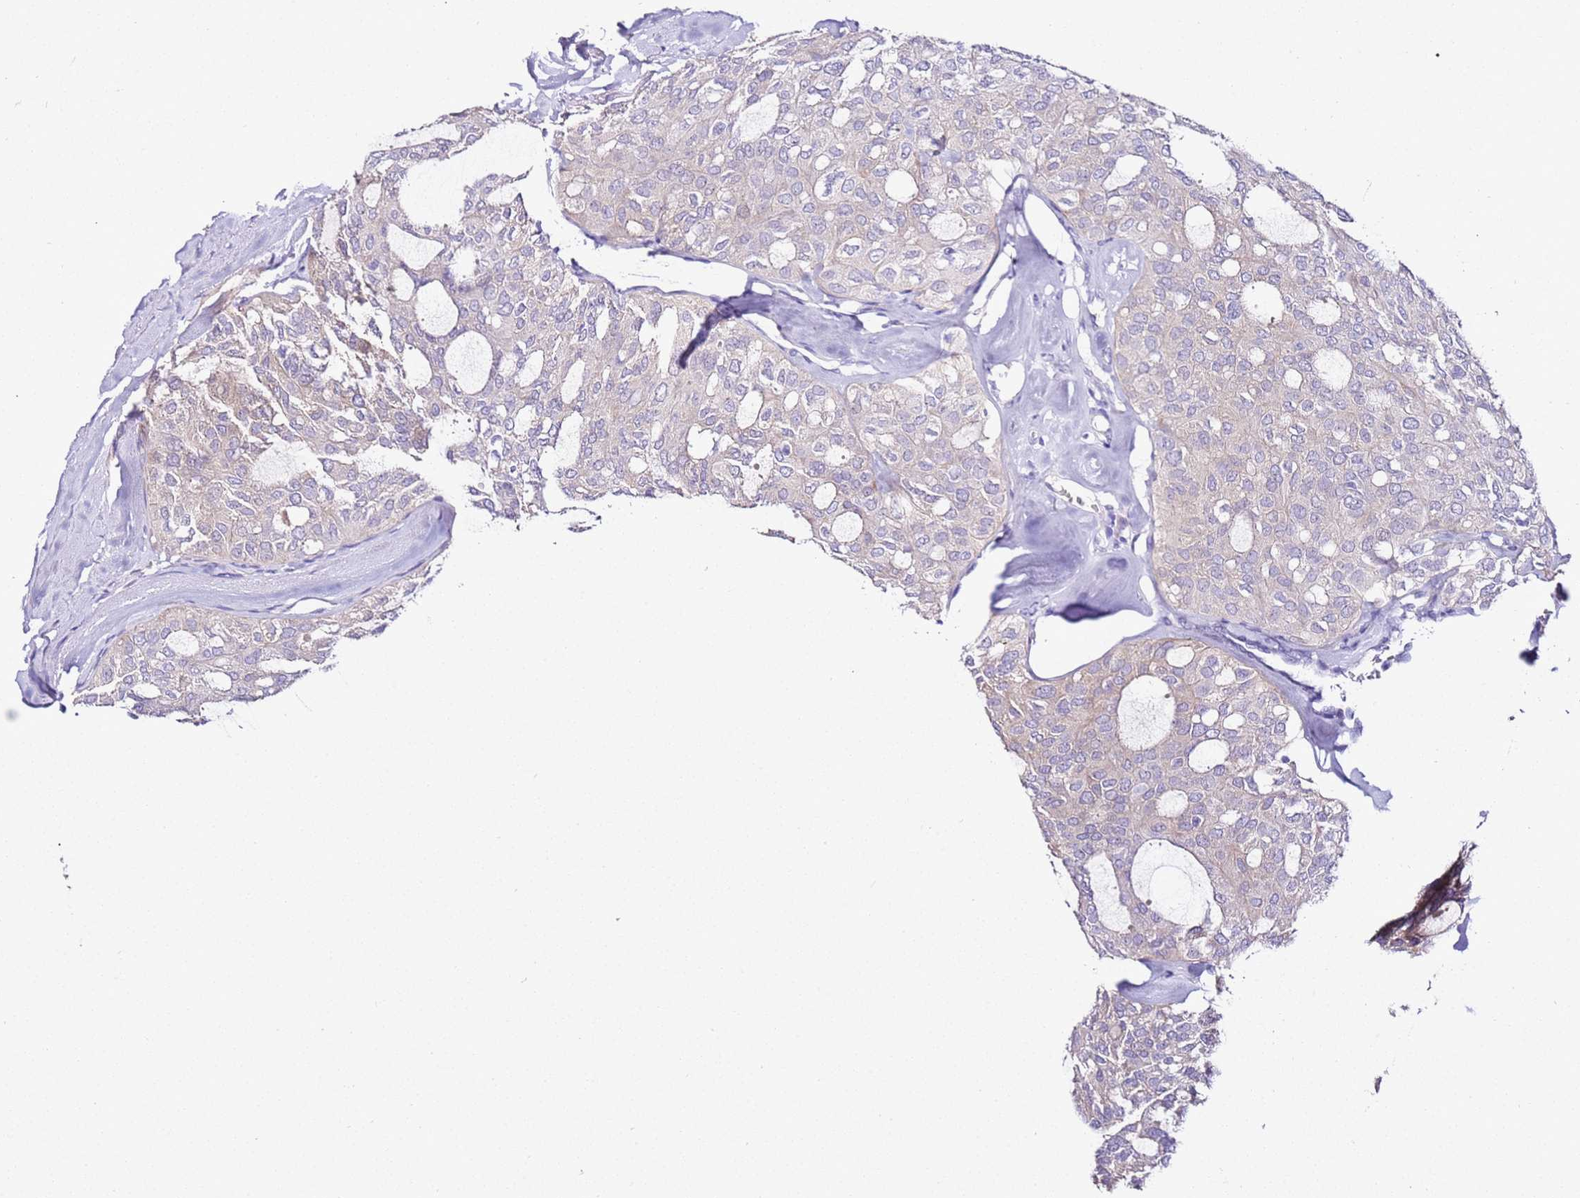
{"staining": {"intensity": "weak", "quantity": "25%-75%", "location": "cytoplasmic/membranous"}, "tissue": "thyroid cancer", "cell_type": "Tumor cells", "image_type": "cancer", "snomed": [{"axis": "morphology", "description": "Follicular adenoma carcinoma, NOS"}, {"axis": "topography", "description": "Thyroid gland"}], "caption": "Protein analysis of follicular adenoma carcinoma (thyroid) tissue exhibits weak cytoplasmic/membranous positivity in about 25%-75% of tumor cells. Nuclei are stained in blue.", "gene": "HGD", "patient": {"sex": "male", "age": 75}}